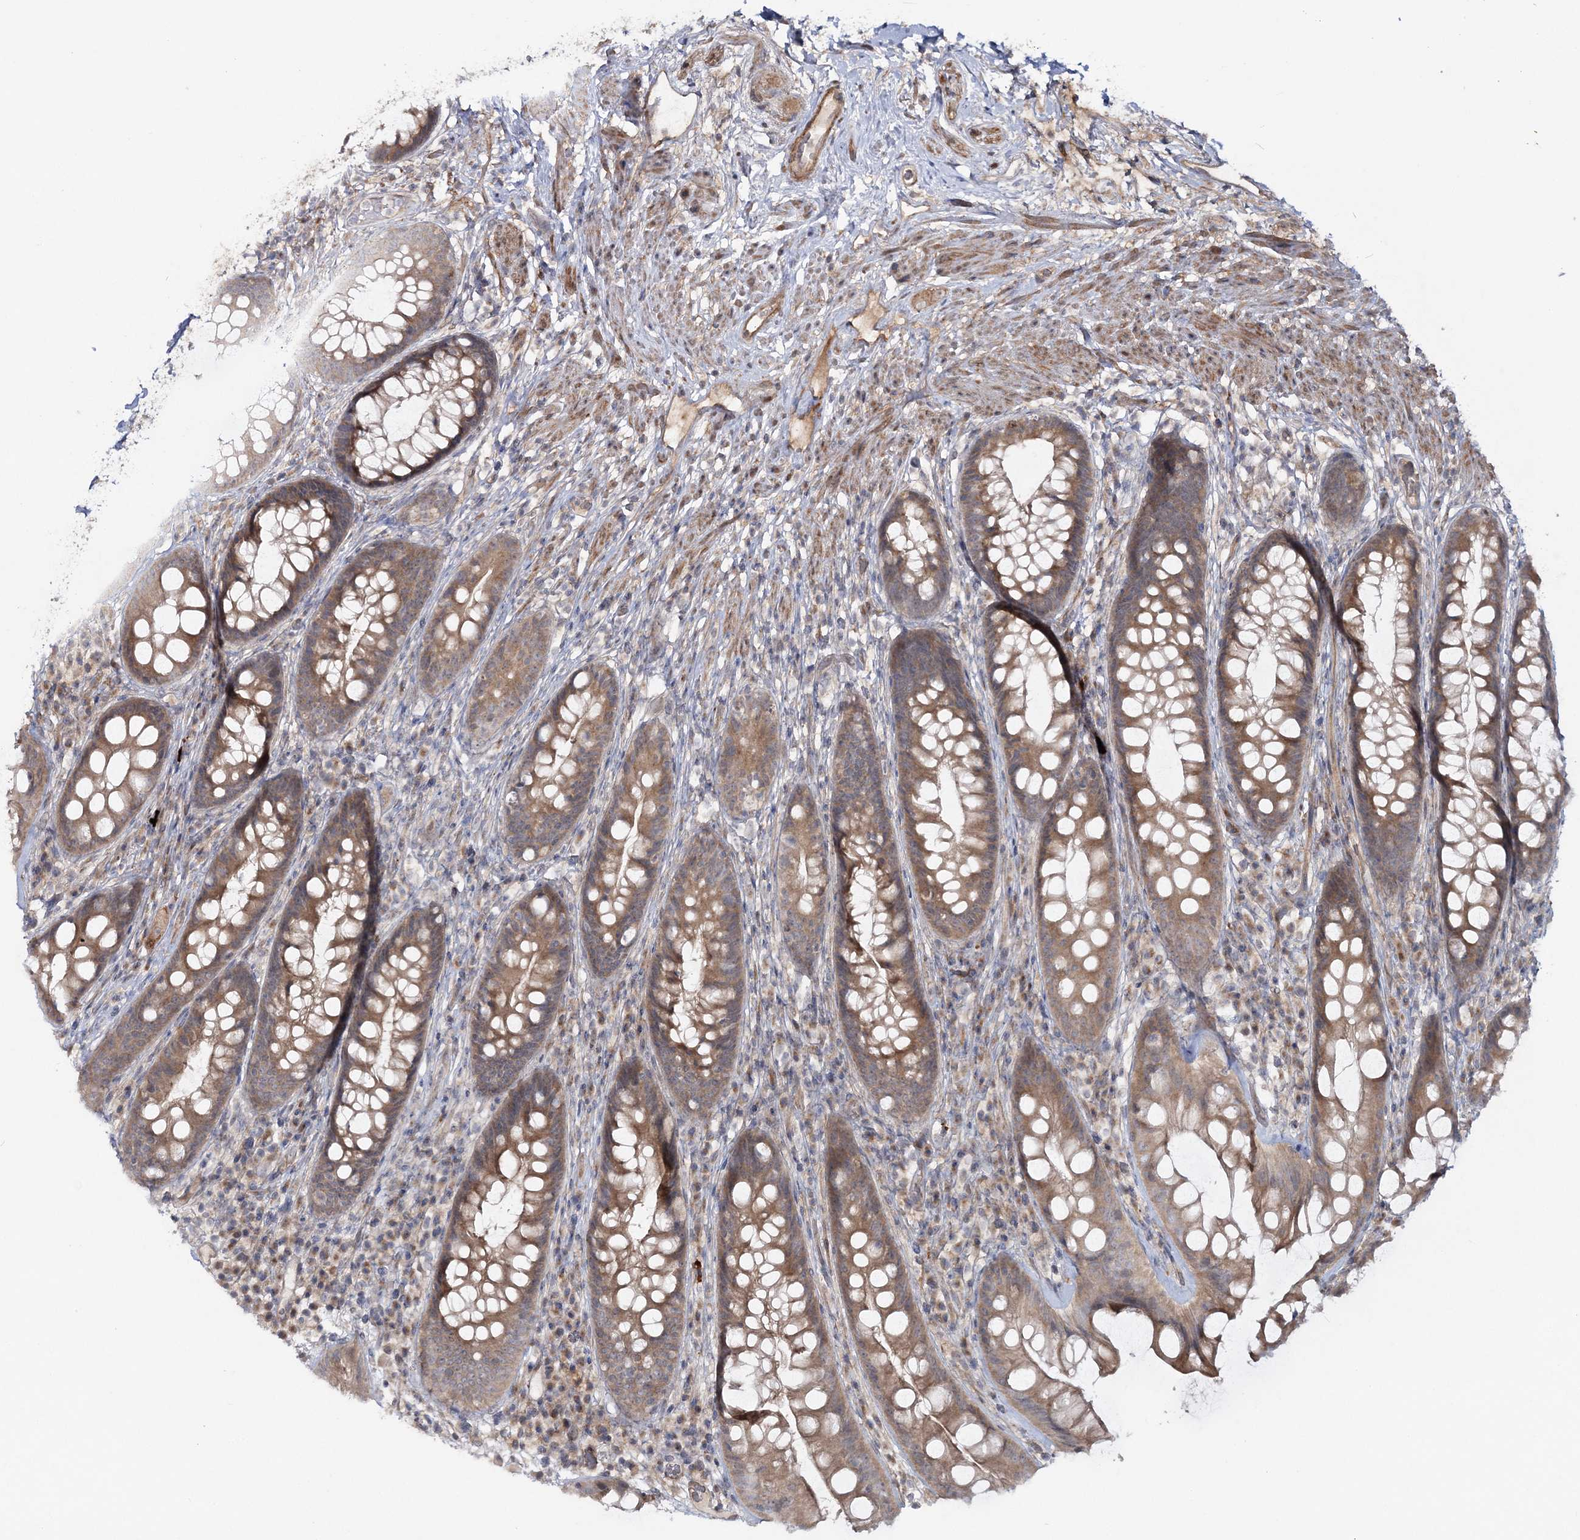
{"staining": {"intensity": "moderate", "quantity": ">75%", "location": "cytoplasmic/membranous"}, "tissue": "rectum", "cell_type": "Glandular cells", "image_type": "normal", "snomed": [{"axis": "morphology", "description": "Normal tissue, NOS"}, {"axis": "topography", "description": "Rectum"}], "caption": "Rectum stained with IHC displays moderate cytoplasmic/membranous staining in about >75% of glandular cells.", "gene": "MOCS2", "patient": {"sex": "male", "age": 74}}